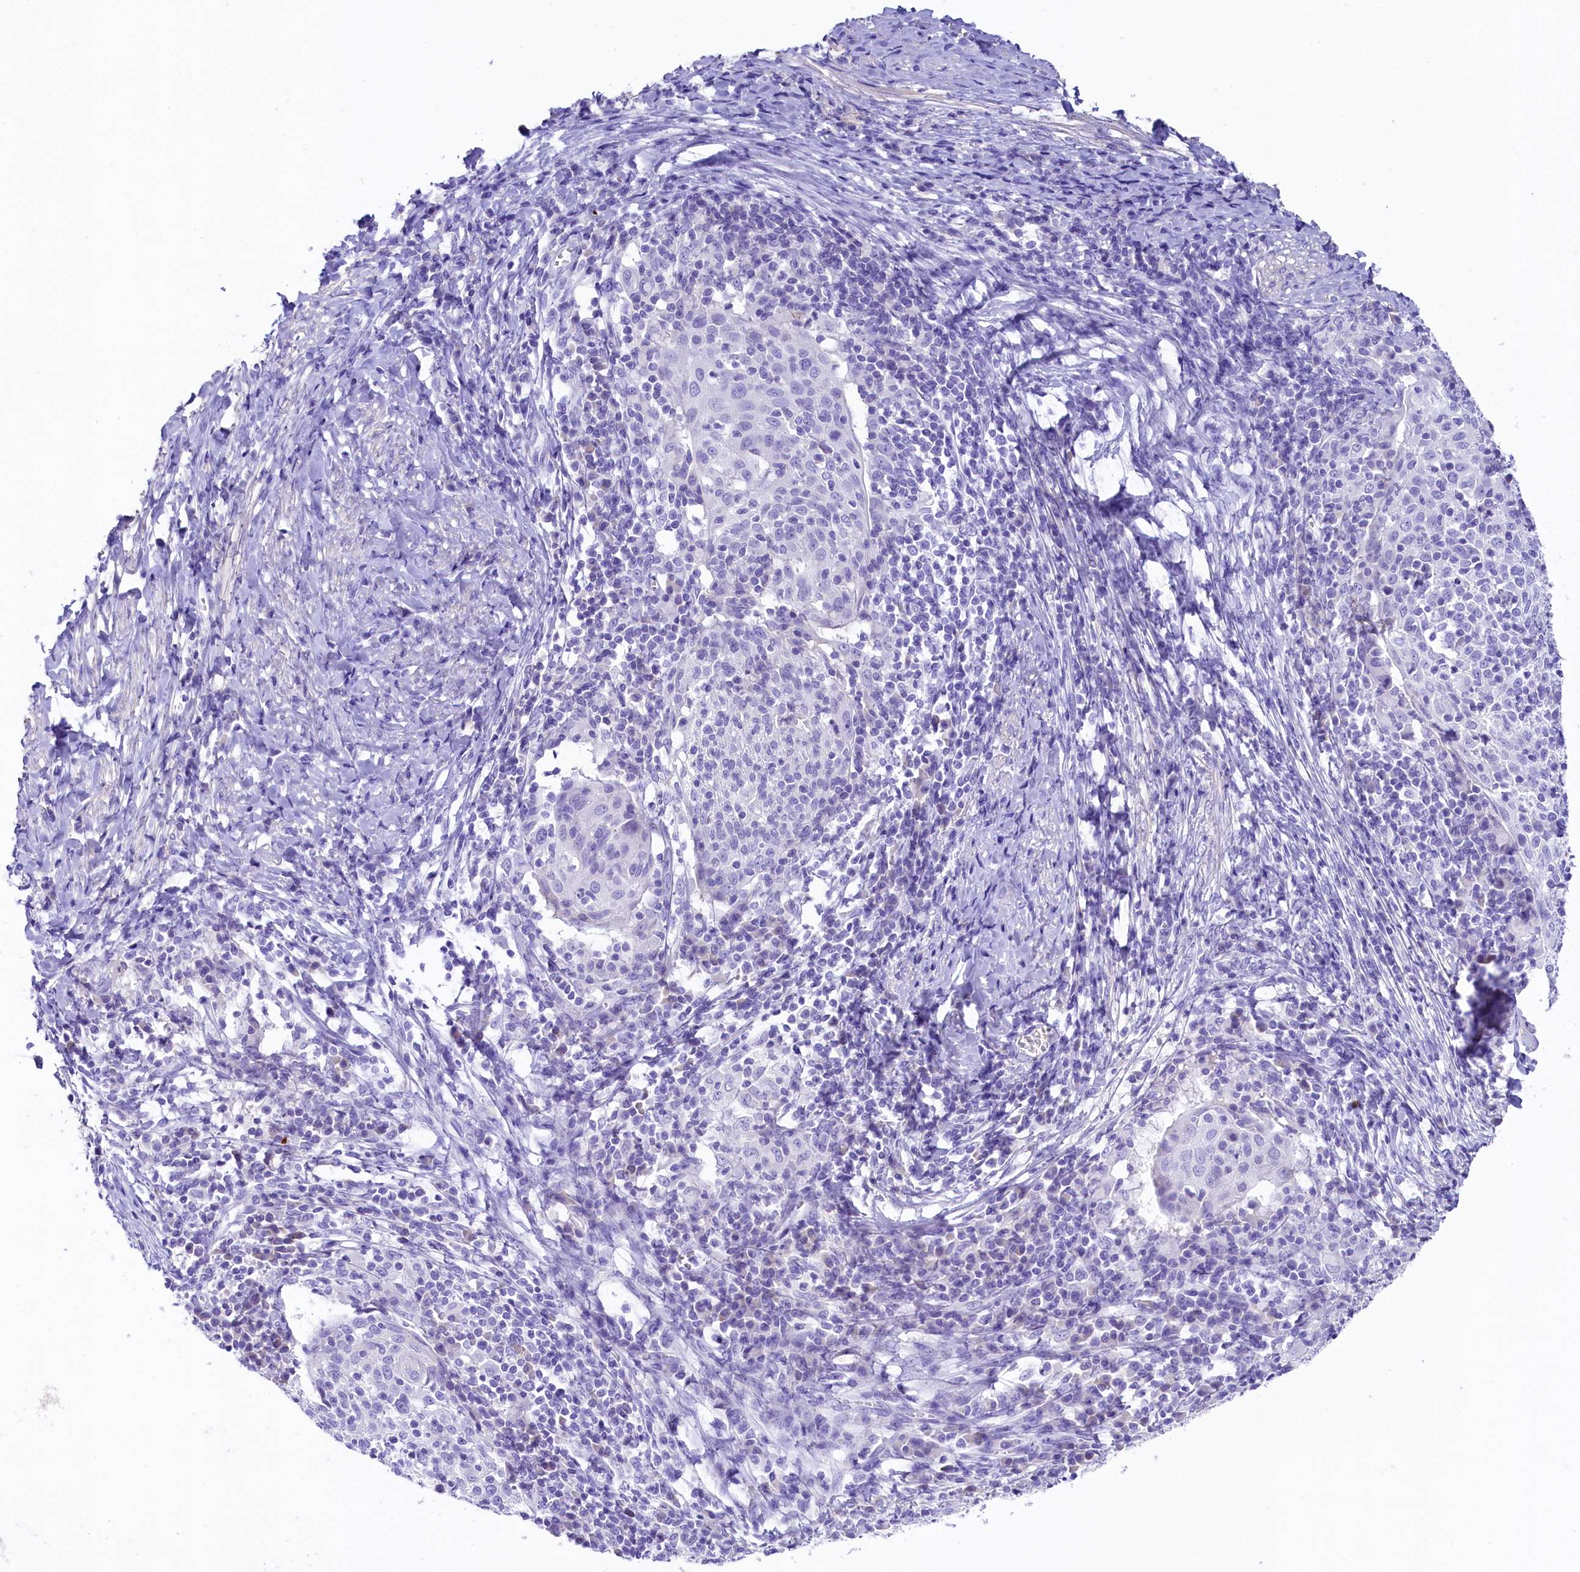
{"staining": {"intensity": "negative", "quantity": "none", "location": "none"}, "tissue": "cervical cancer", "cell_type": "Tumor cells", "image_type": "cancer", "snomed": [{"axis": "morphology", "description": "Squamous cell carcinoma, NOS"}, {"axis": "topography", "description": "Cervix"}], "caption": "Cervical cancer was stained to show a protein in brown. There is no significant expression in tumor cells. (Immunohistochemistry (ihc), brightfield microscopy, high magnification).", "gene": "SKIDA1", "patient": {"sex": "female", "age": 52}}